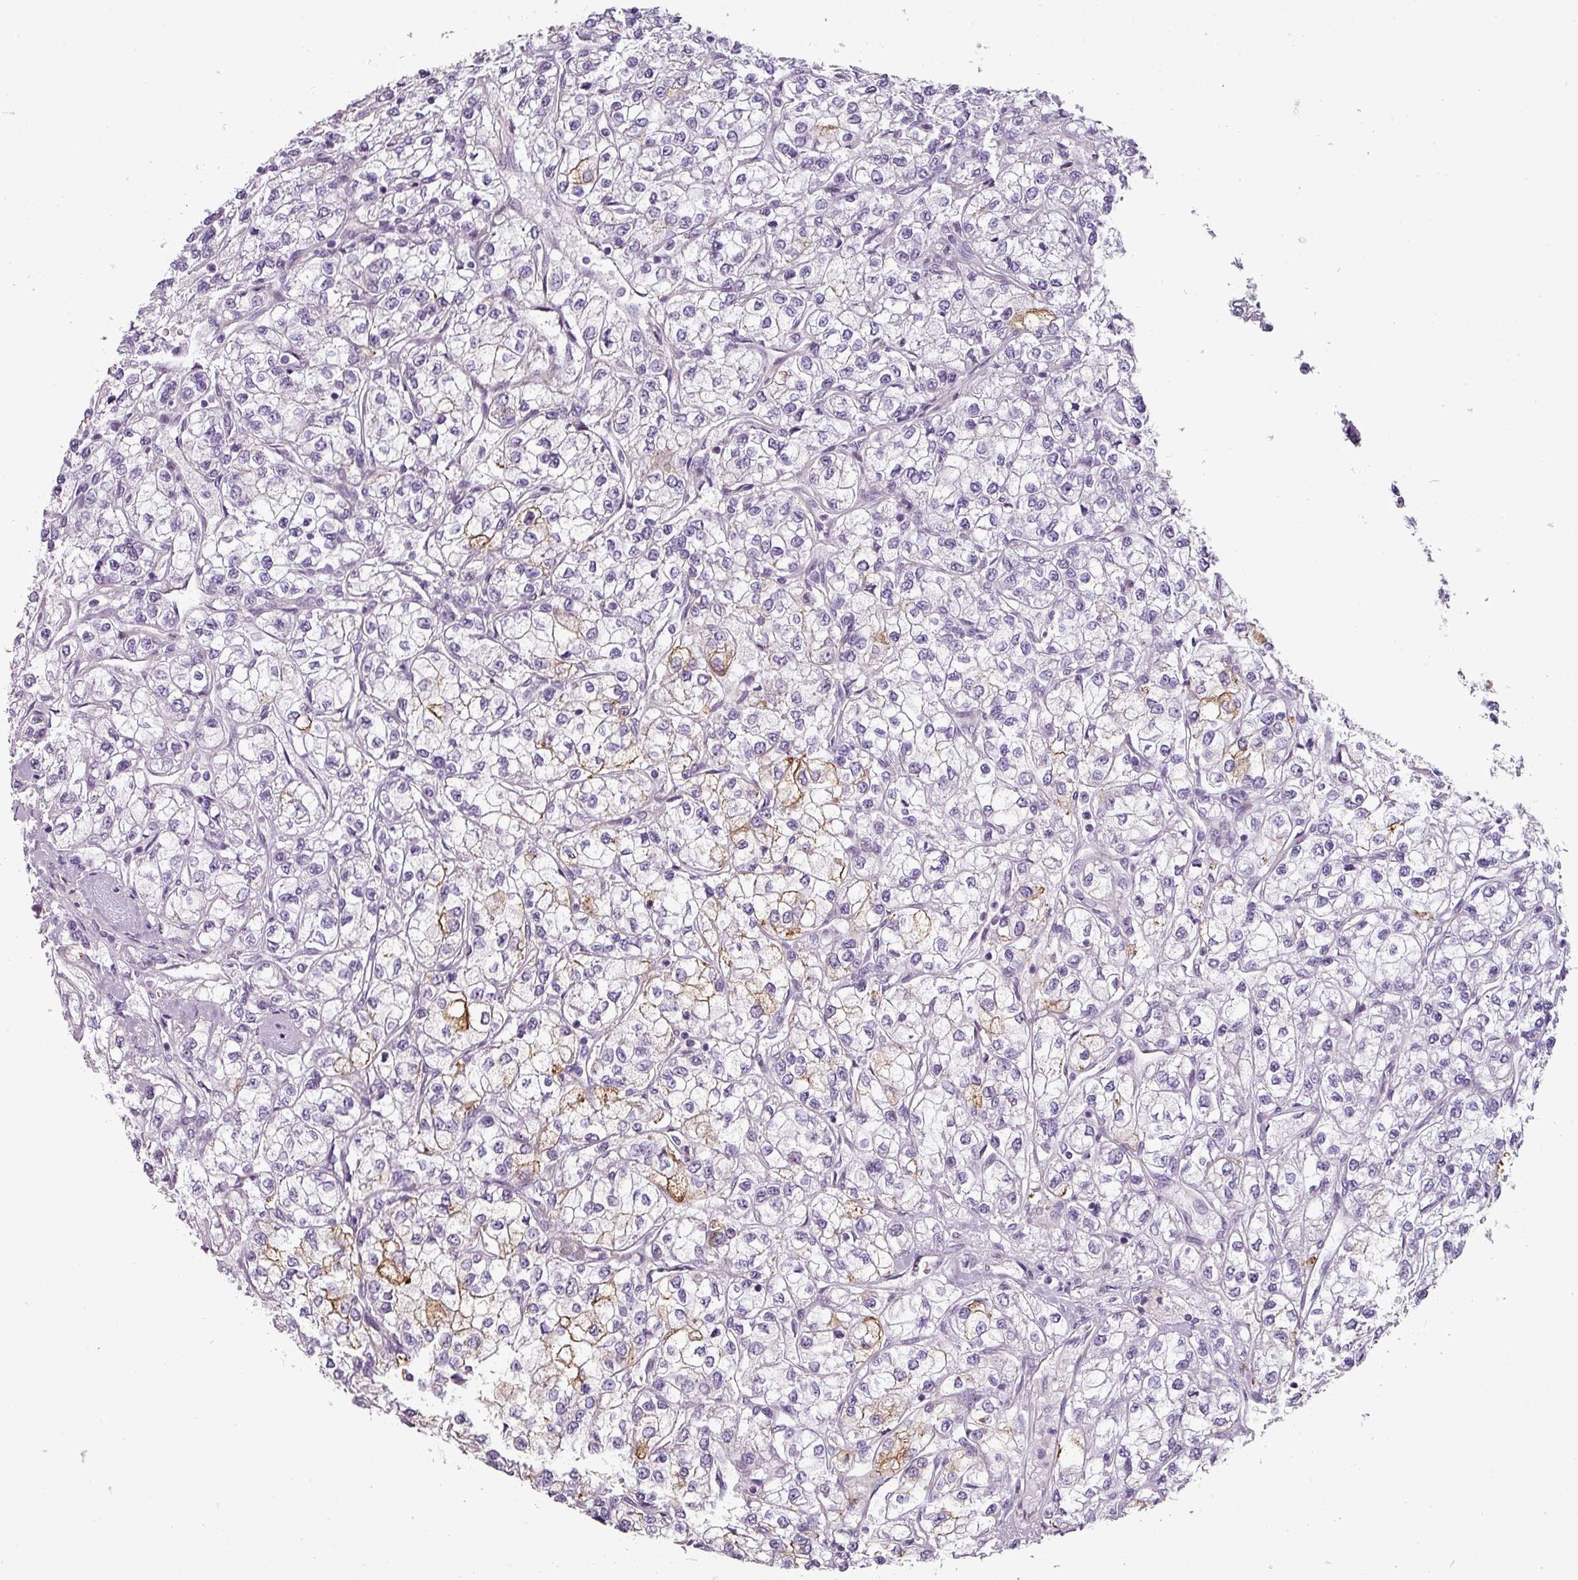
{"staining": {"intensity": "moderate", "quantity": "<25%", "location": "cytoplasmic/membranous"}, "tissue": "renal cancer", "cell_type": "Tumor cells", "image_type": "cancer", "snomed": [{"axis": "morphology", "description": "Adenocarcinoma, NOS"}, {"axis": "topography", "description": "Kidney"}], "caption": "DAB immunohistochemical staining of human renal cancer (adenocarcinoma) demonstrates moderate cytoplasmic/membranous protein expression in approximately <25% of tumor cells.", "gene": "CHRDL1", "patient": {"sex": "male", "age": 80}}